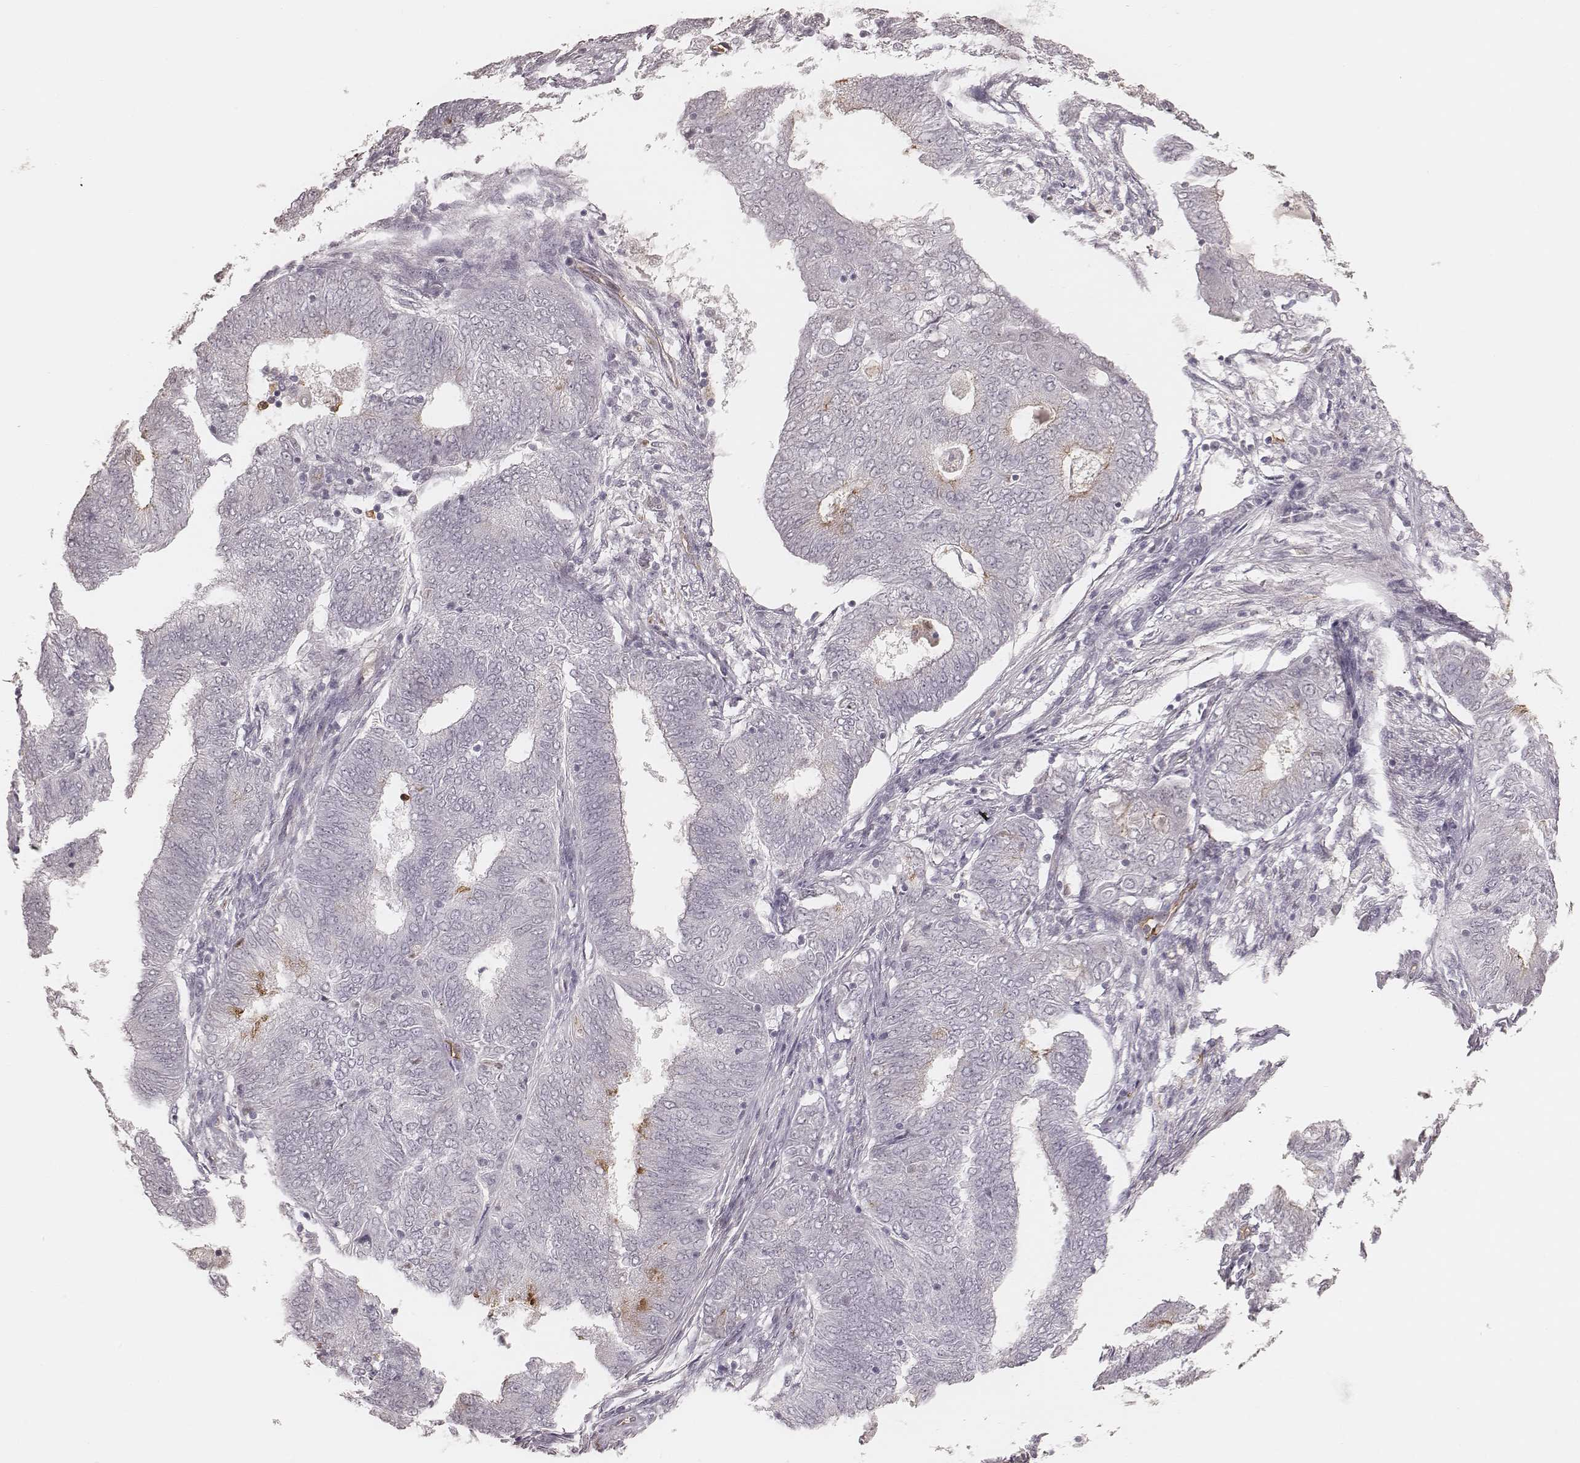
{"staining": {"intensity": "negative", "quantity": "none", "location": "none"}, "tissue": "endometrial cancer", "cell_type": "Tumor cells", "image_type": "cancer", "snomed": [{"axis": "morphology", "description": "Adenocarcinoma, NOS"}, {"axis": "topography", "description": "Endometrium"}], "caption": "High magnification brightfield microscopy of endometrial adenocarcinoma stained with DAB (3,3'-diaminobenzidine) (brown) and counterstained with hematoxylin (blue): tumor cells show no significant staining. (Immunohistochemistry (ihc), brightfield microscopy, high magnification).", "gene": "KITLG", "patient": {"sex": "female", "age": 62}}